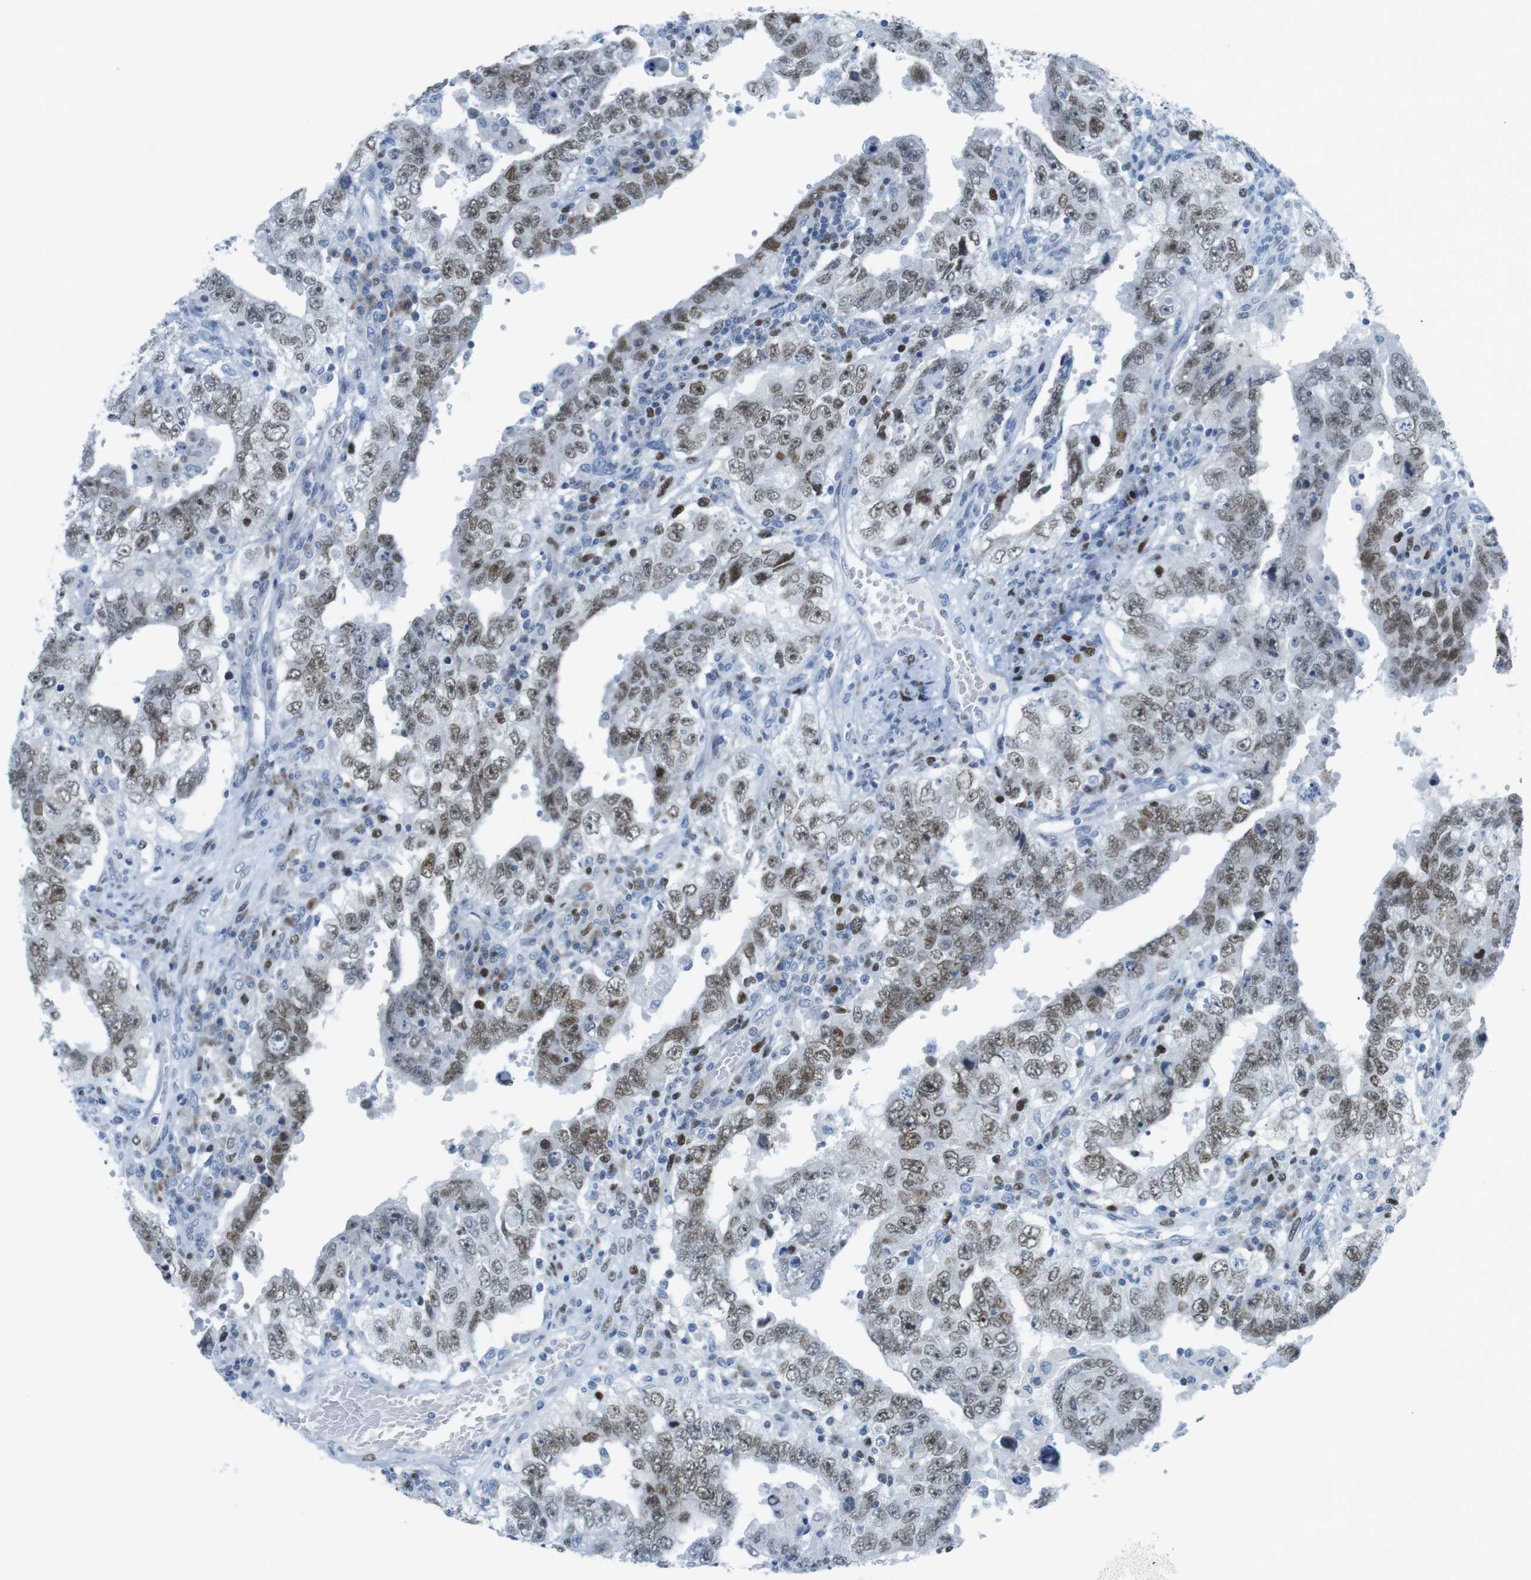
{"staining": {"intensity": "moderate", "quantity": ">75%", "location": "nuclear"}, "tissue": "testis cancer", "cell_type": "Tumor cells", "image_type": "cancer", "snomed": [{"axis": "morphology", "description": "Carcinoma, Embryonal, NOS"}, {"axis": "topography", "description": "Testis"}], "caption": "Testis embryonal carcinoma stained with a brown dye displays moderate nuclear positive staining in approximately >75% of tumor cells.", "gene": "CHAF1A", "patient": {"sex": "male", "age": 26}}